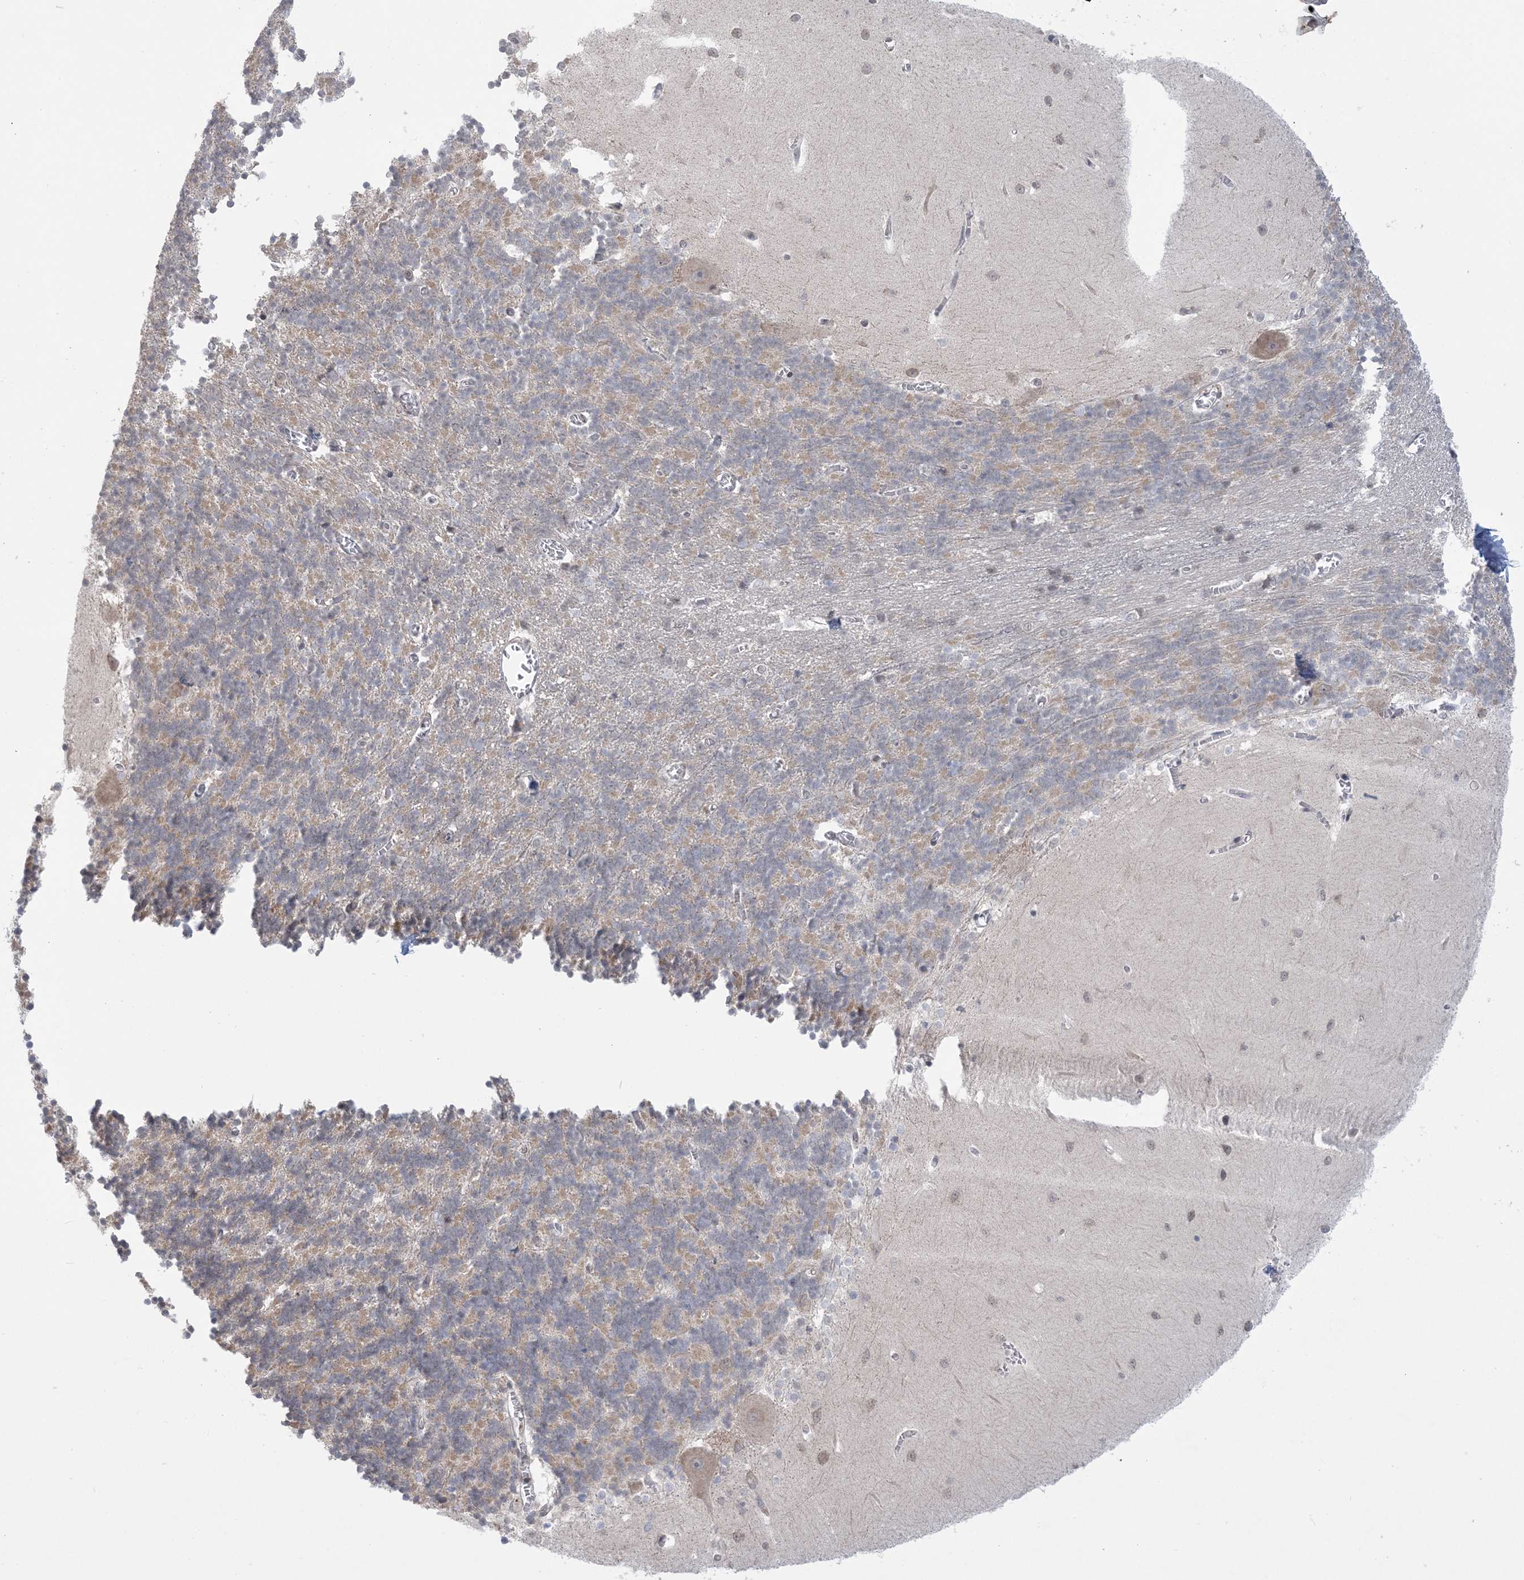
{"staining": {"intensity": "weak", "quantity": "25%-75%", "location": "cytoplasmic/membranous"}, "tissue": "cerebellum", "cell_type": "Cells in granular layer", "image_type": "normal", "snomed": [{"axis": "morphology", "description": "Normal tissue, NOS"}, {"axis": "topography", "description": "Cerebellum"}], "caption": "Cerebellum stained with DAB (3,3'-diaminobenzidine) IHC shows low levels of weak cytoplasmic/membranous positivity in approximately 25%-75% of cells in granular layer.", "gene": "TRMT10C", "patient": {"sex": "male", "age": 37}}